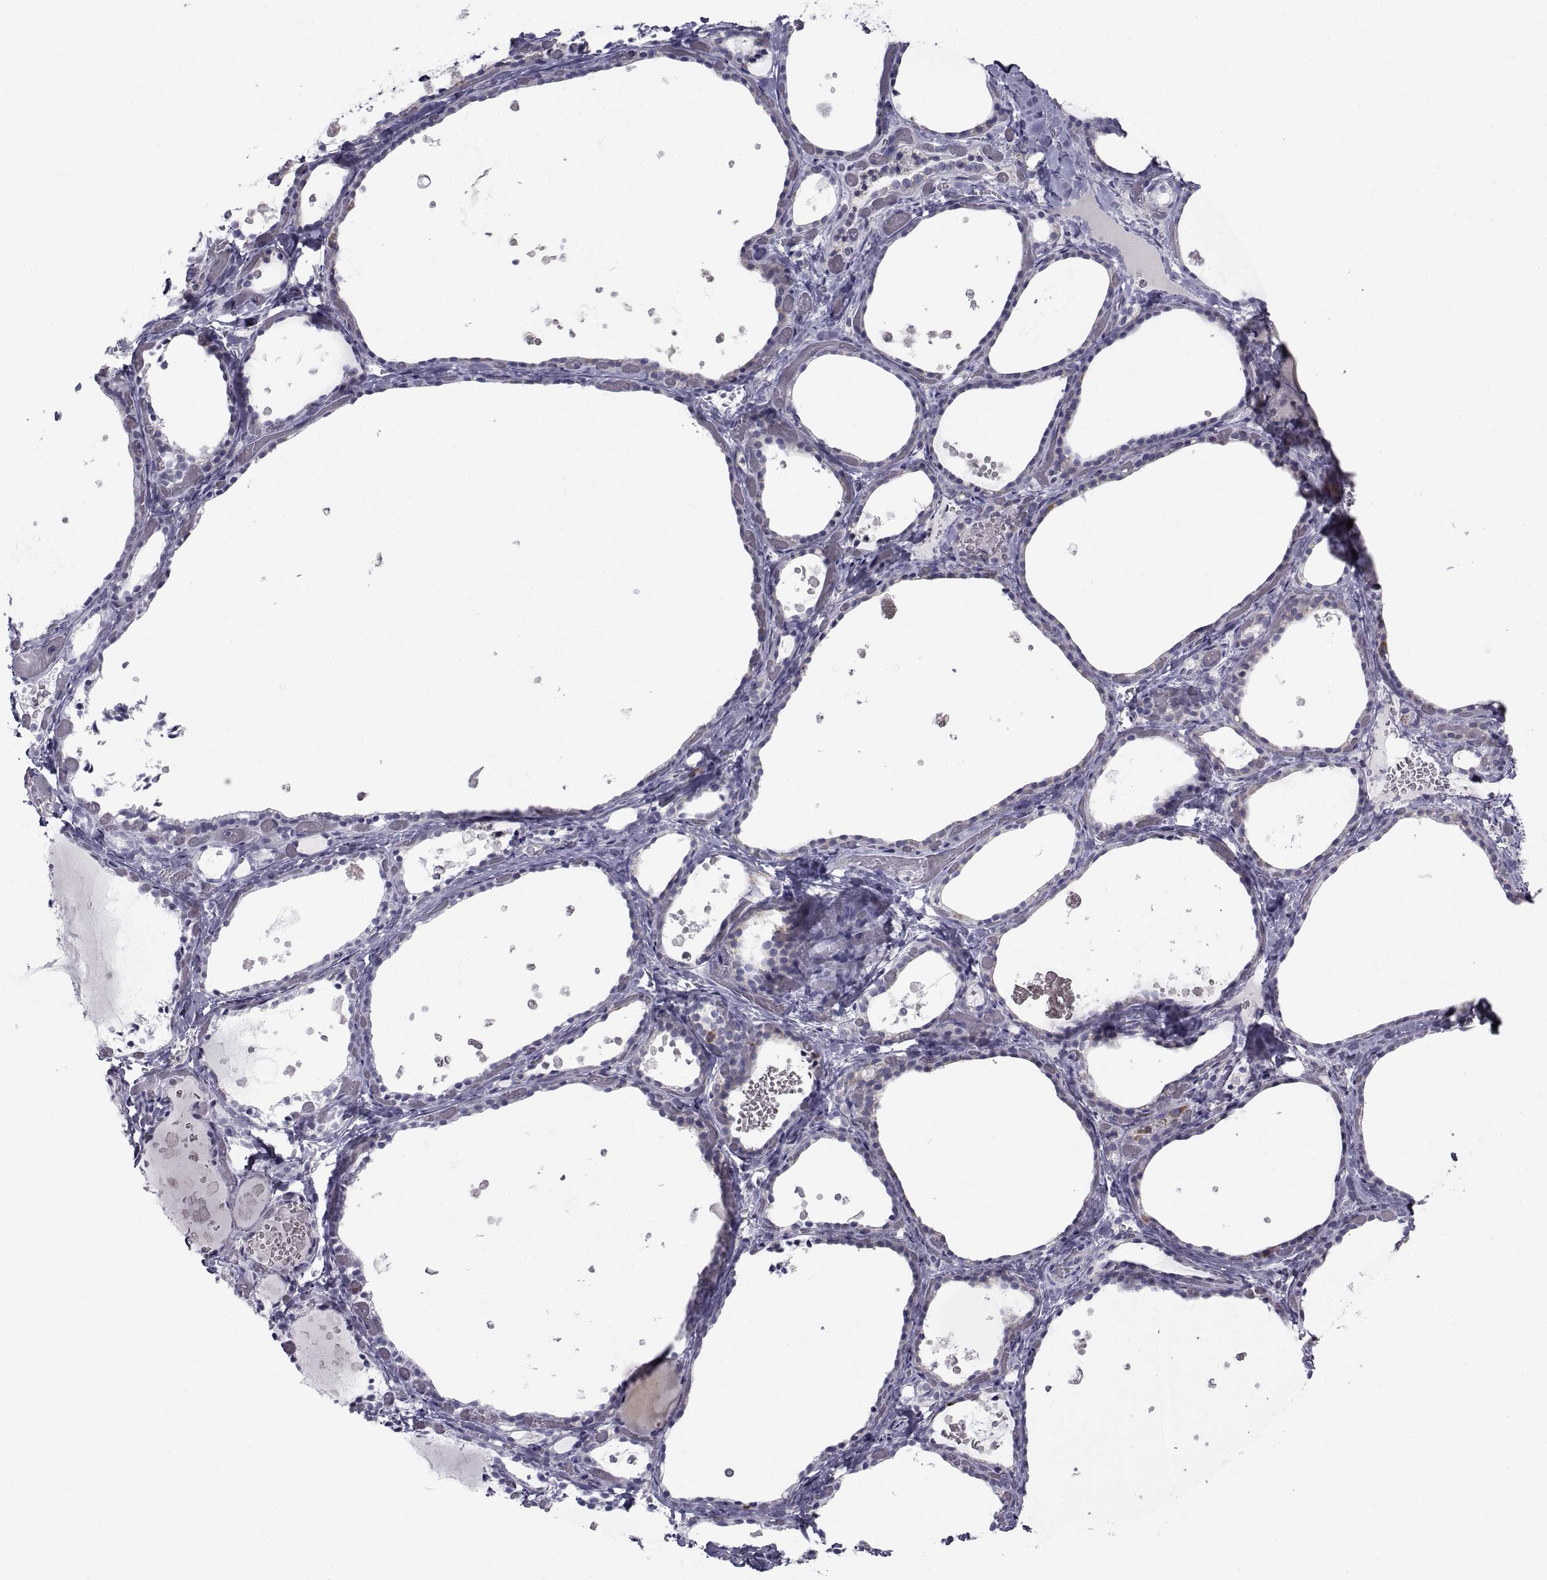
{"staining": {"intensity": "negative", "quantity": "none", "location": "none"}, "tissue": "thyroid gland", "cell_type": "Glandular cells", "image_type": "normal", "snomed": [{"axis": "morphology", "description": "Normal tissue, NOS"}, {"axis": "topography", "description": "Thyroid gland"}], "caption": "This is an immunohistochemistry (IHC) histopathology image of normal thyroid gland. There is no positivity in glandular cells.", "gene": "FDXR", "patient": {"sex": "female", "age": 56}}